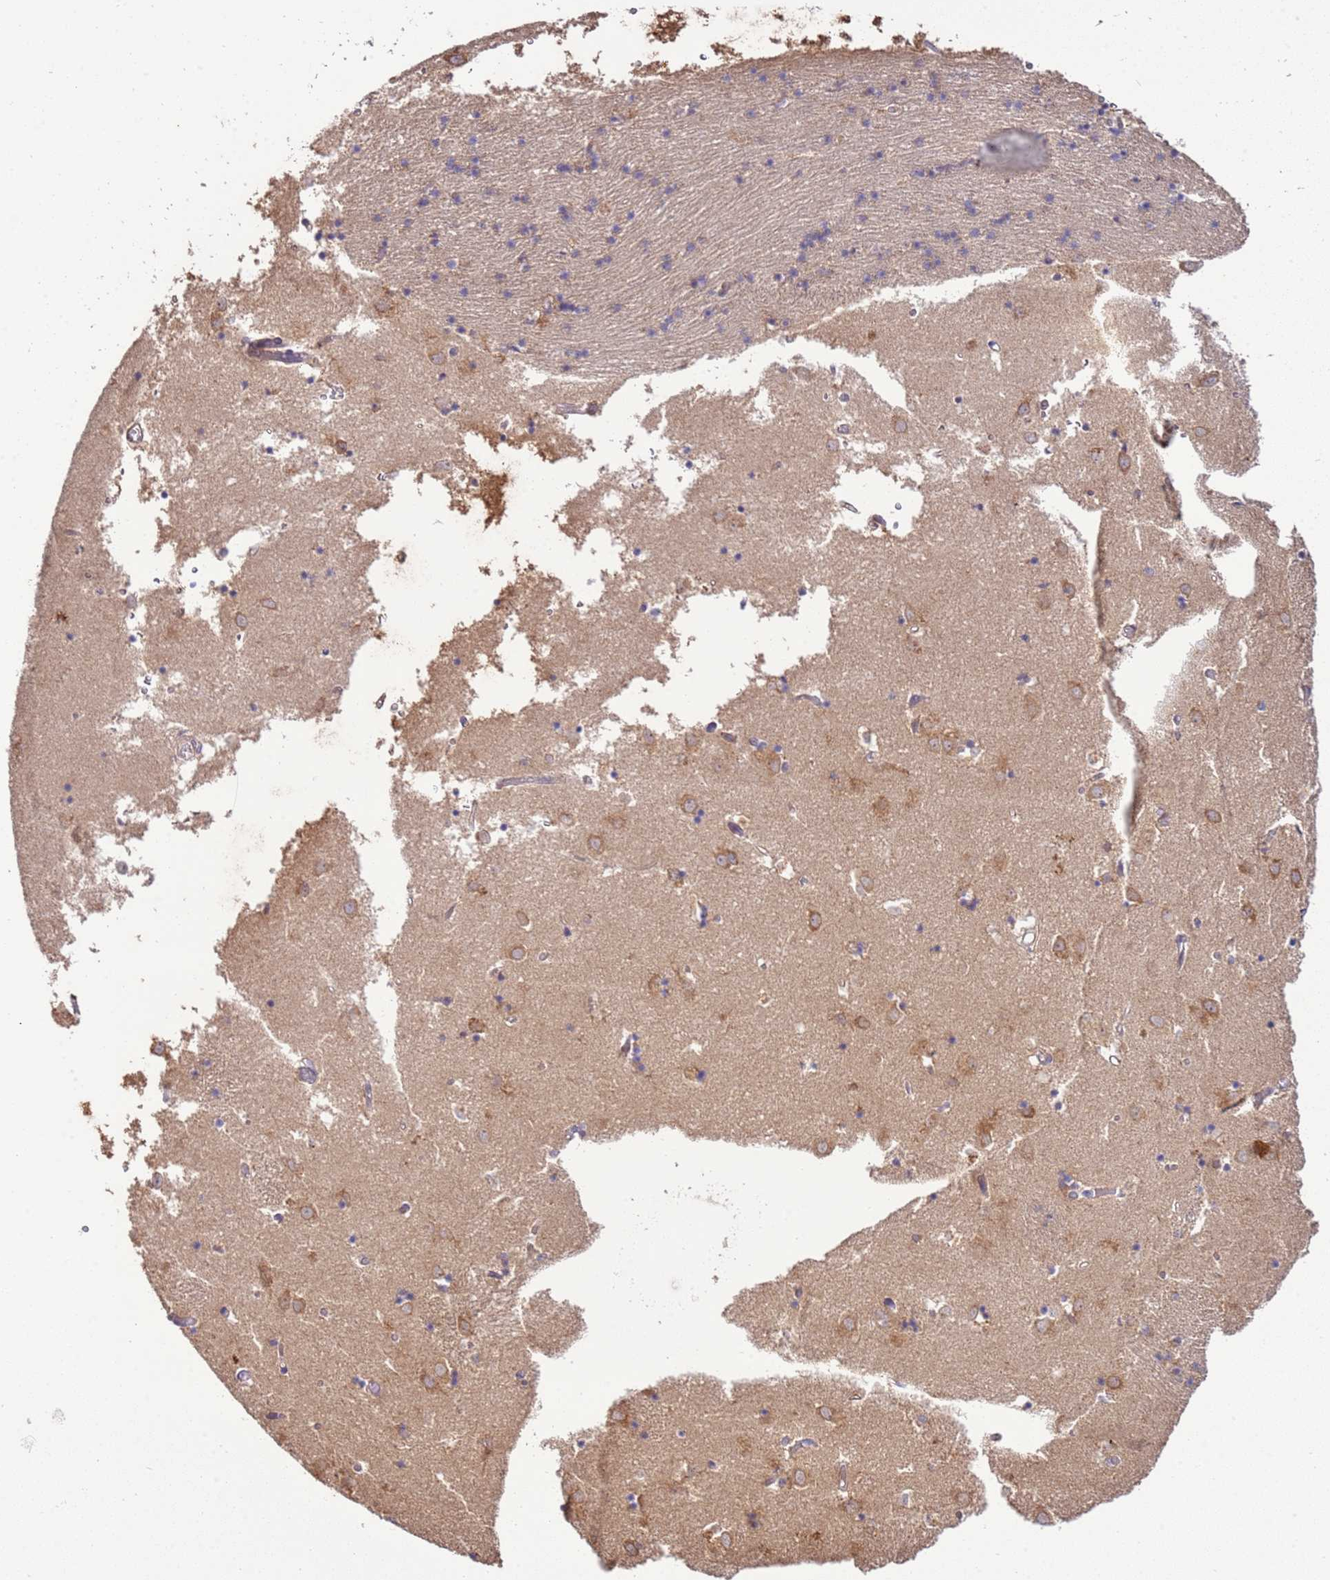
{"staining": {"intensity": "negative", "quantity": "none", "location": "none"}, "tissue": "caudate", "cell_type": "Glial cells", "image_type": "normal", "snomed": [{"axis": "morphology", "description": "Normal tissue, NOS"}, {"axis": "topography", "description": "Lateral ventricle wall"}], "caption": "This is a histopathology image of immunohistochemistry staining of normal caudate, which shows no positivity in glial cells. (DAB immunohistochemistry with hematoxylin counter stain).", "gene": "ZNF624", "patient": {"sex": "male", "age": 70}}